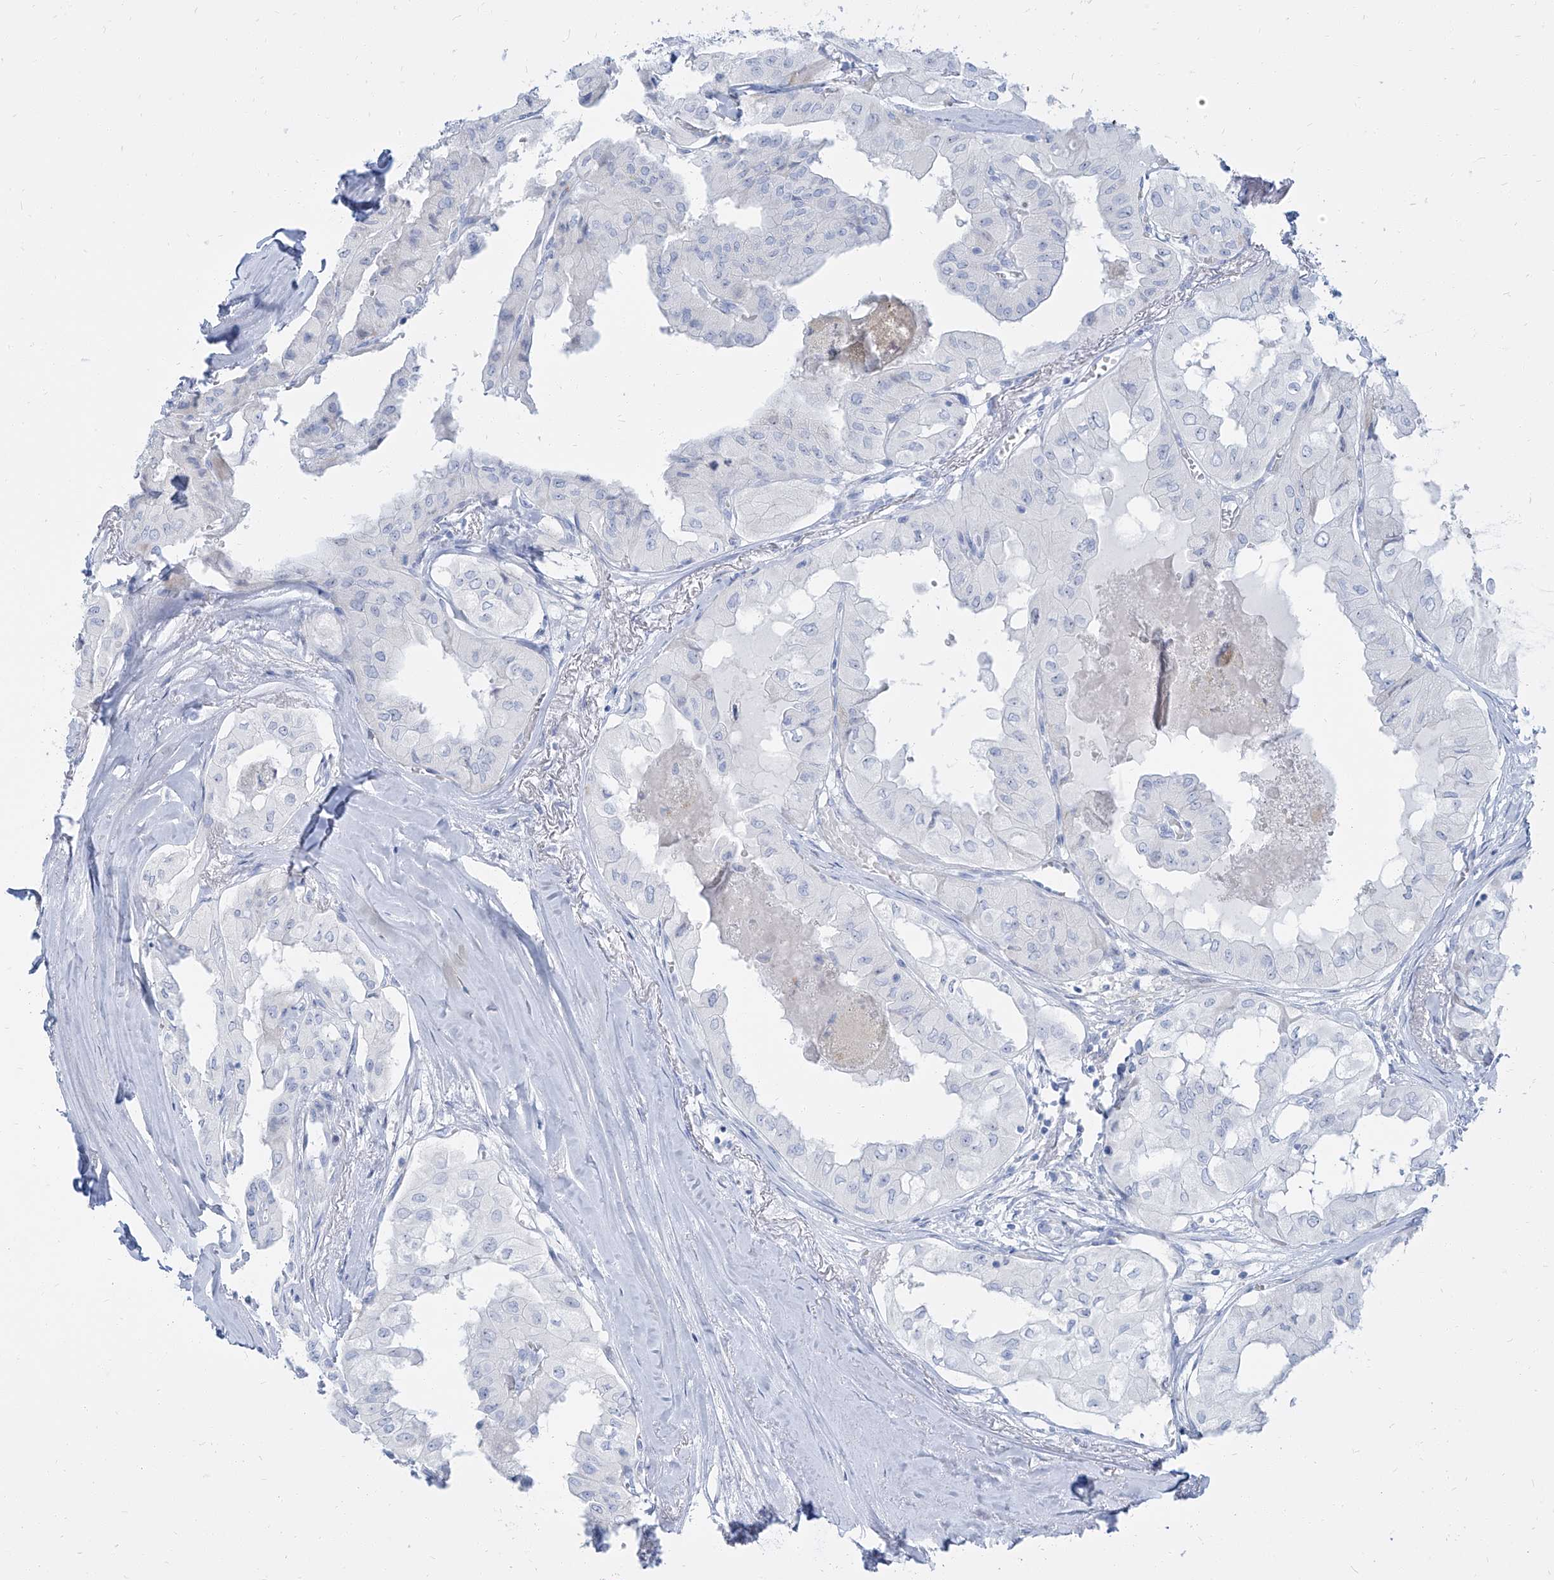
{"staining": {"intensity": "negative", "quantity": "none", "location": "none"}, "tissue": "thyroid cancer", "cell_type": "Tumor cells", "image_type": "cancer", "snomed": [{"axis": "morphology", "description": "Papillary adenocarcinoma, NOS"}, {"axis": "topography", "description": "Thyroid gland"}], "caption": "Human thyroid cancer (papillary adenocarcinoma) stained for a protein using immunohistochemistry (IHC) shows no staining in tumor cells.", "gene": "TXLNB", "patient": {"sex": "female", "age": 59}}